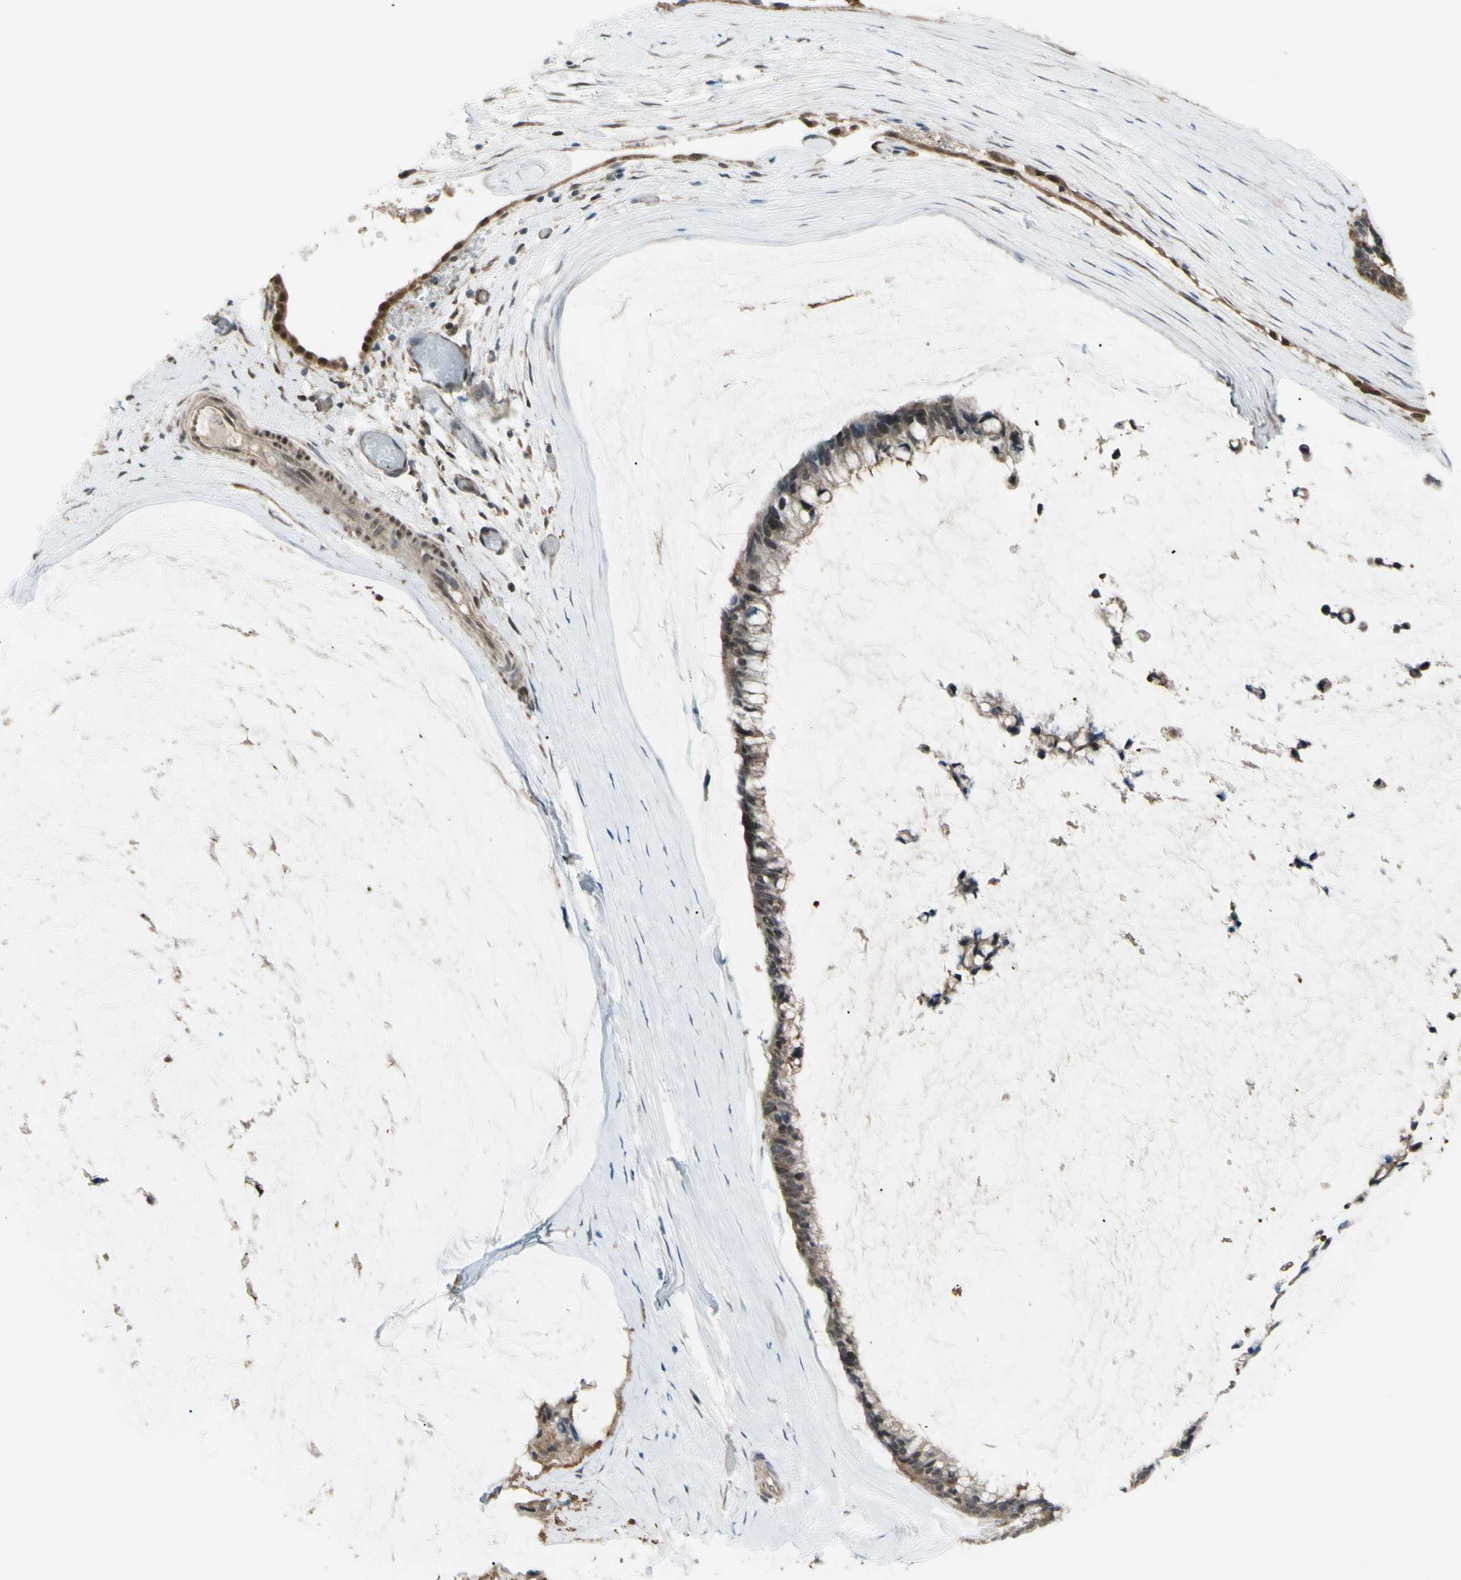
{"staining": {"intensity": "weak", "quantity": ">75%", "location": "cytoplasmic/membranous"}, "tissue": "ovarian cancer", "cell_type": "Tumor cells", "image_type": "cancer", "snomed": [{"axis": "morphology", "description": "Cystadenocarcinoma, mucinous, NOS"}, {"axis": "topography", "description": "Ovary"}], "caption": "Brown immunohistochemical staining in human ovarian cancer displays weak cytoplasmic/membranous staining in about >75% of tumor cells. The staining was performed using DAB (3,3'-diaminobenzidine) to visualize the protein expression in brown, while the nuclei were stained in blue with hematoxylin (Magnification: 20x).", "gene": "YWHAQ", "patient": {"sex": "female", "age": 39}}